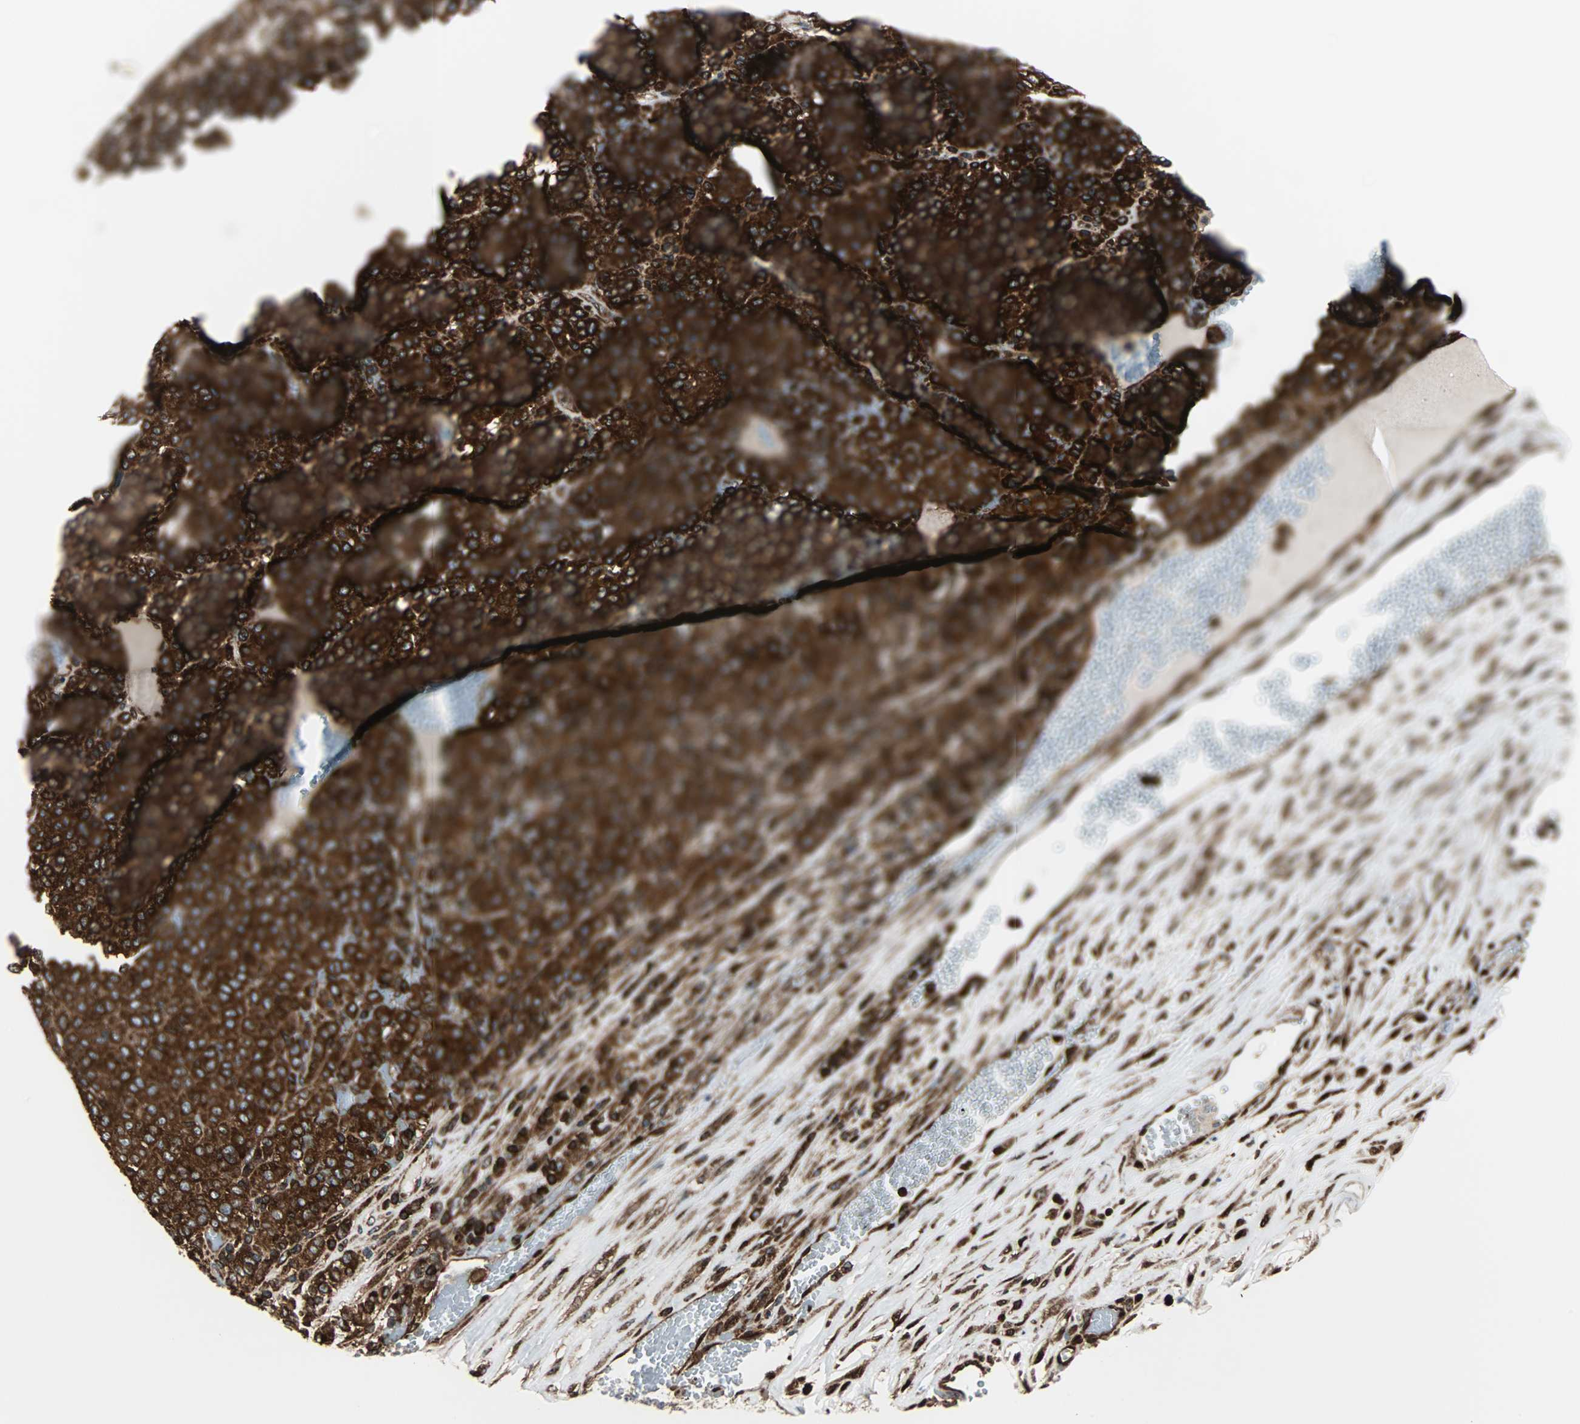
{"staining": {"intensity": "strong", "quantity": ">75%", "location": "cytoplasmic/membranous"}, "tissue": "melanoma", "cell_type": "Tumor cells", "image_type": "cancer", "snomed": [{"axis": "morphology", "description": "Malignant melanoma, Metastatic site"}, {"axis": "topography", "description": "Pancreas"}], "caption": "Malignant melanoma (metastatic site) tissue exhibits strong cytoplasmic/membranous expression in approximately >75% of tumor cells The protein is shown in brown color, while the nuclei are stained blue.", "gene": "RELA", "patient": {"sex": "female", "age": 30}}